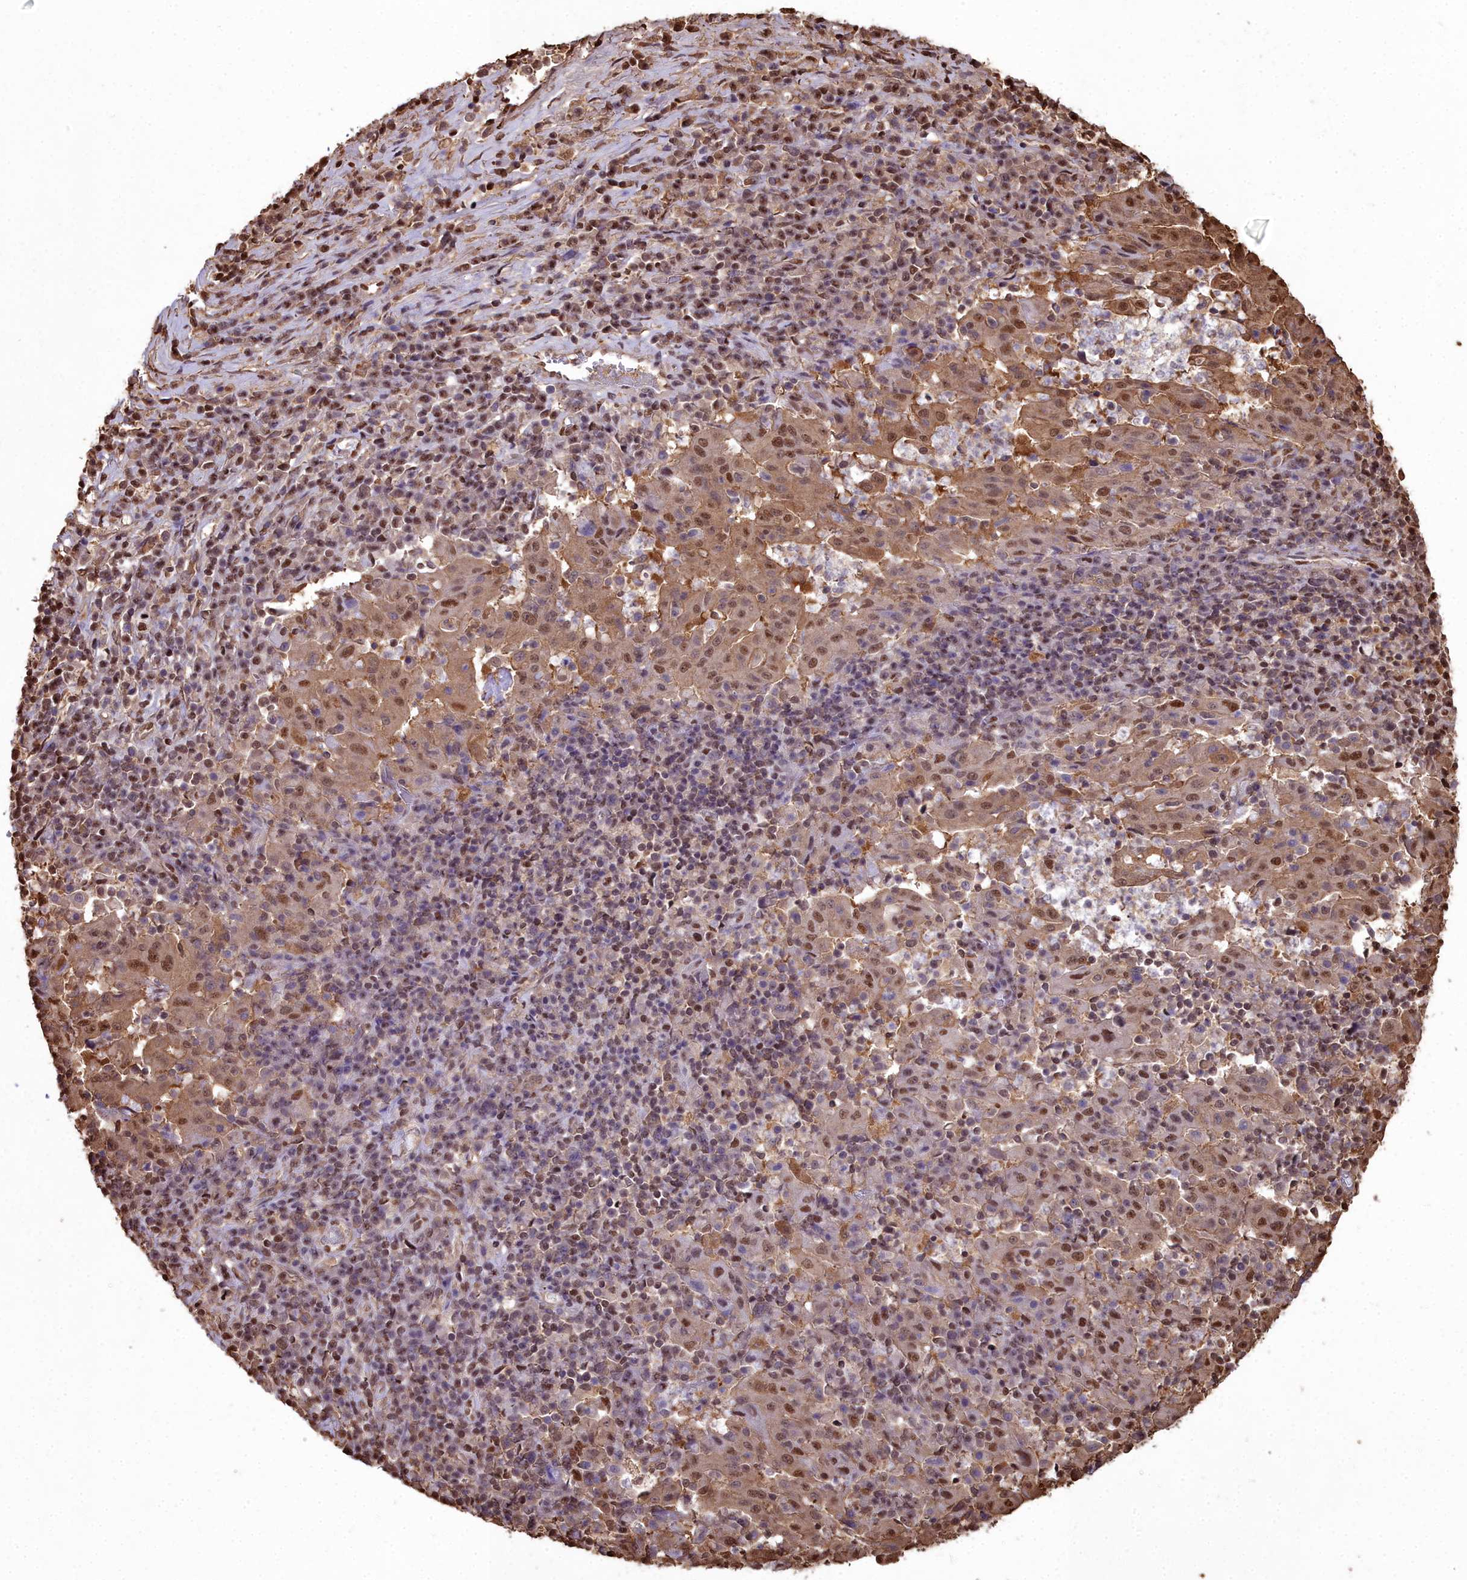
{"staining": {"intensity": "moderate", "quantity": ">75%", "location": "nuclear"}, "tissue": "pancreatic cancer", "cell_type": "Tumor cells", "image_type": "cancer", "snomed": [{"axis": "morphology", "description": "Adenocarcinoma, NOS"}, {"axis": "topography", "description": "Pancreas"}], "caption": "Protein expression analysis of adenocarcinoma (pancreatic) shows moderate nuclear positivity in about >75% of tumor cells.", "gene": "GAPDH", "patient": {"sex": "male", "age": 63}}